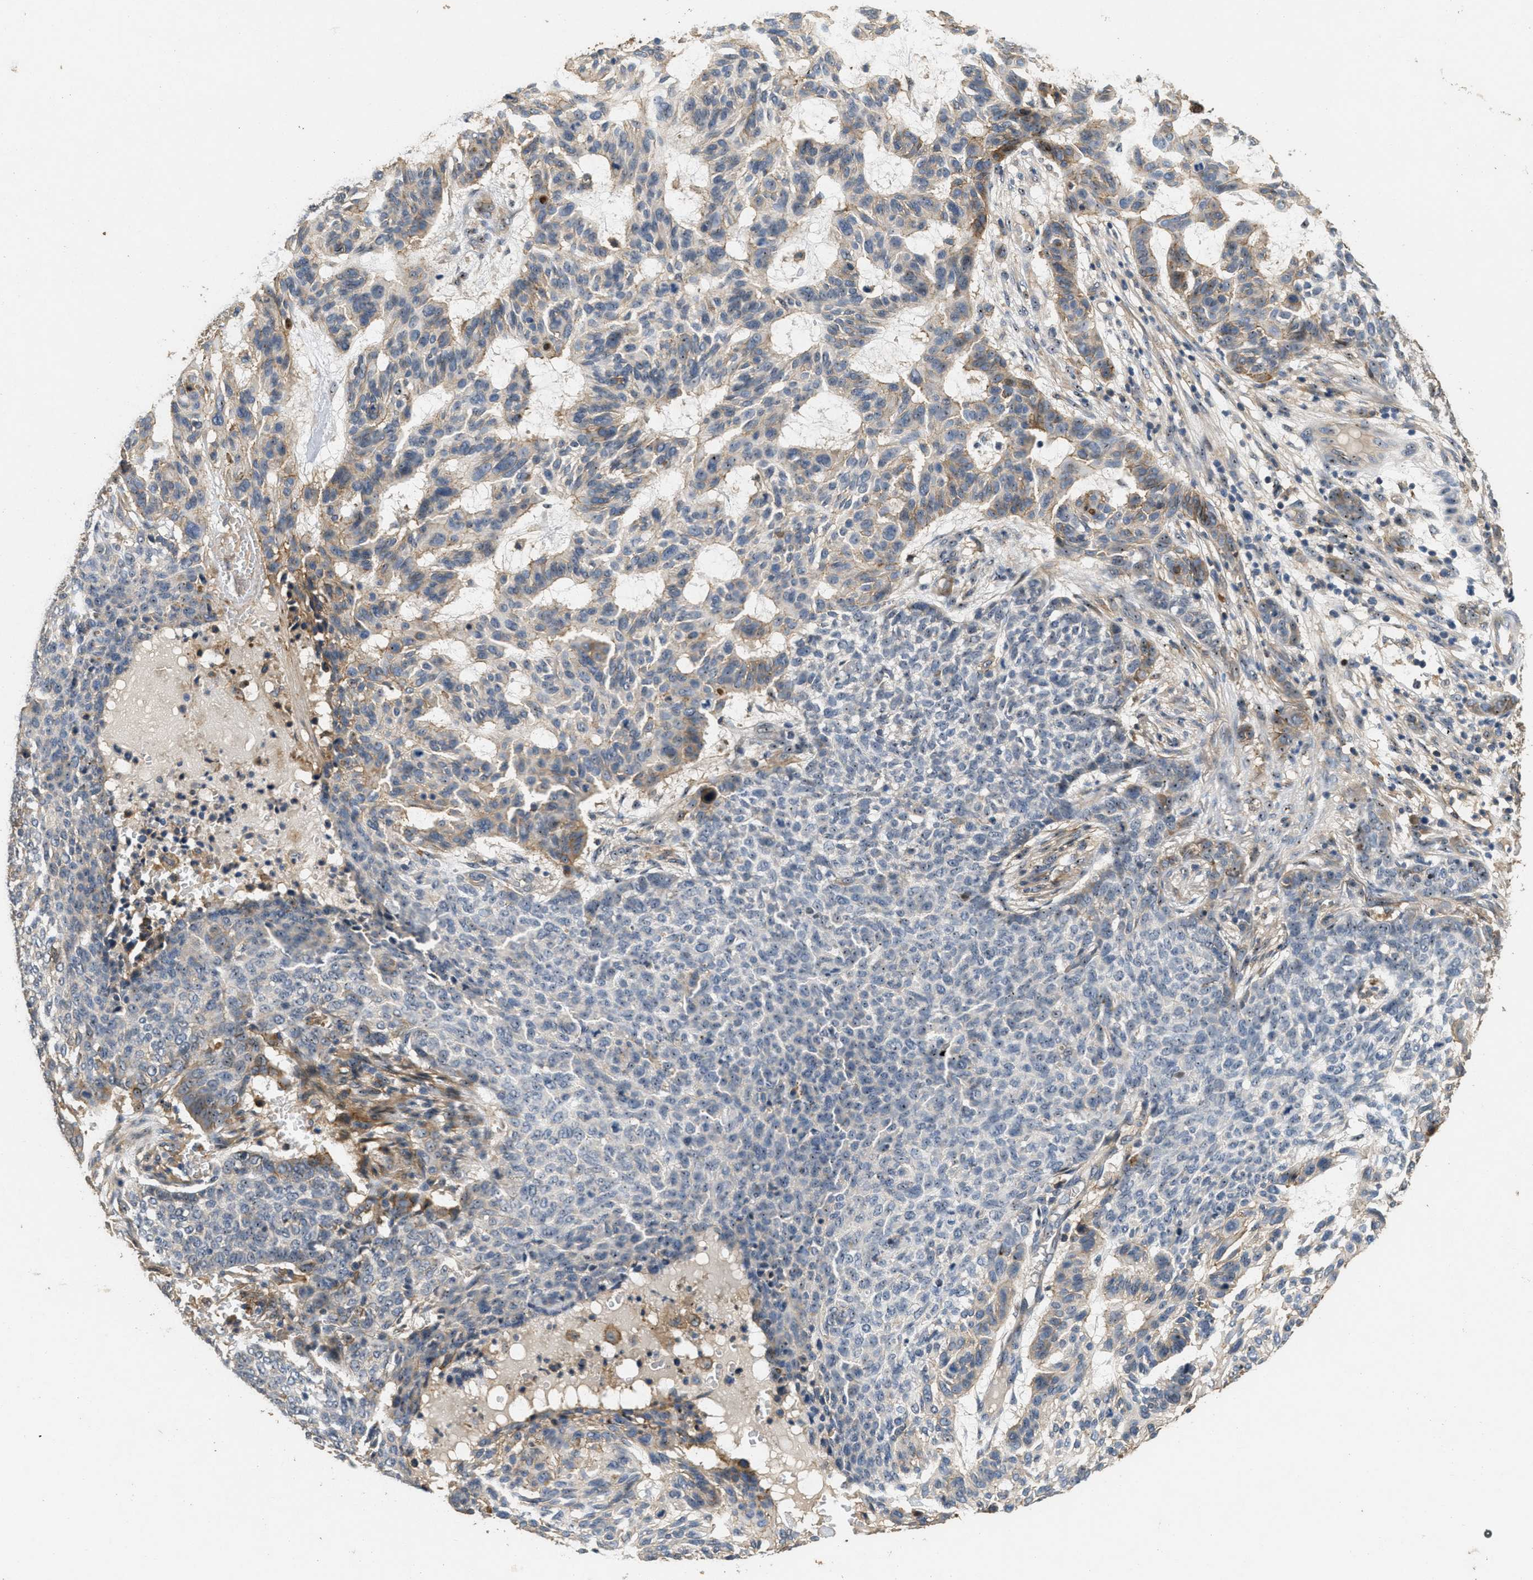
{"staining": {"intensity": "weak", "quantity": "<25%", "location": "cytoplasmic/membranous,nuclear"}, "tissue": "skin cancer", "cell_type": "Tumor cells", "image_type": "cancer", "snomed": [{"axis": "morphology", "description": "Basal cell carcinoma"}, {"axis": "topography", "description": "Skin"}], "caption": "DAB immunohistochemical staining of human basal cell carcinoma (skin) demonstrates no significant positivity in tumor cells.", "gene": "OSMR", "patient": {"sex": "male", "age": 85}}